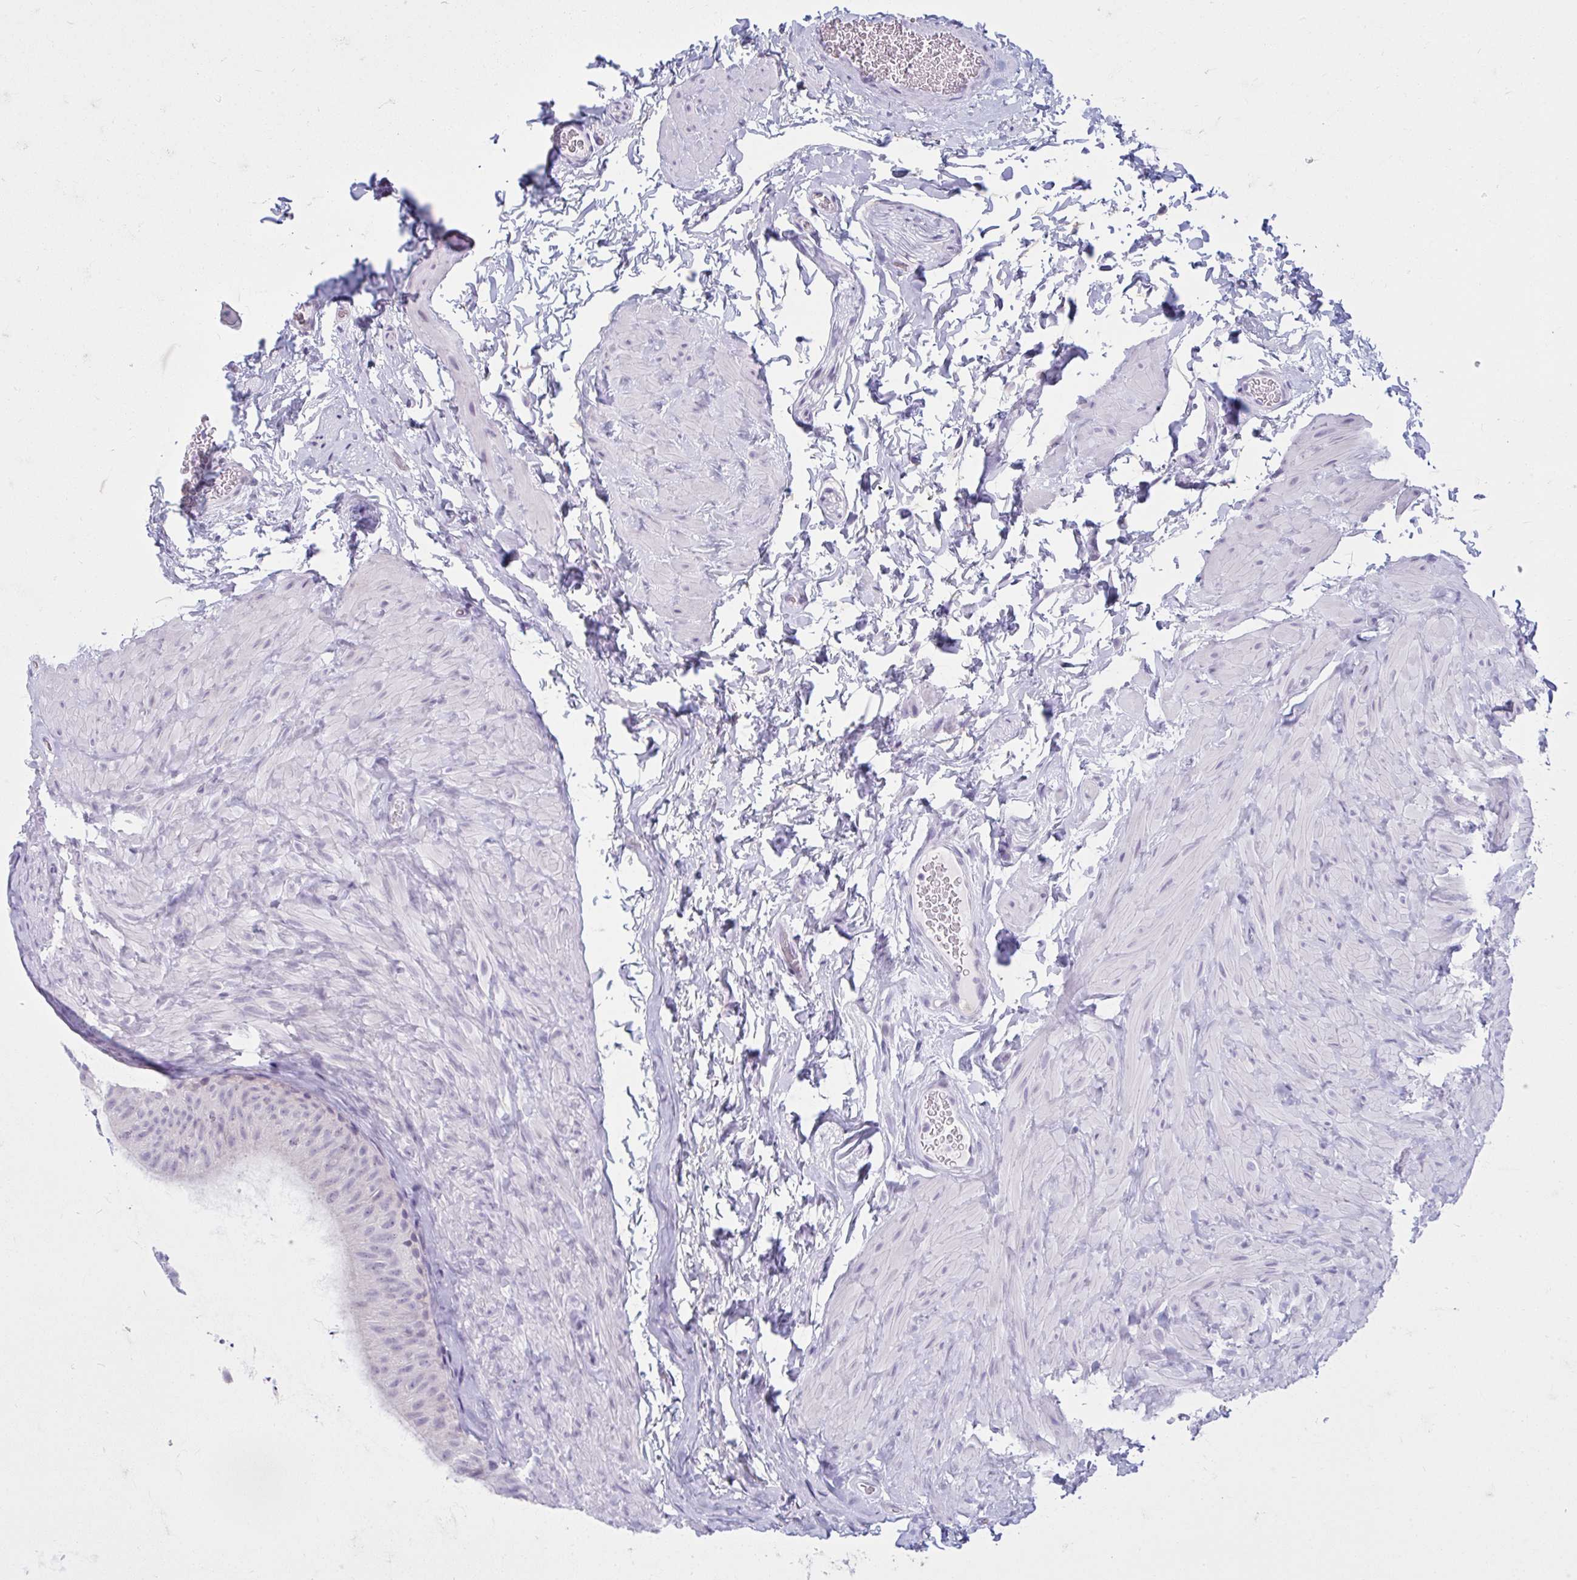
{"staining": {"intensity": "negative", "quantity": "none", "location": "none"}, "tissue": "epididymis", "cell_type": "Glandular cells", "image_type": "normal", "snomed": [{"axis": "morphology", "description": "Normal tissue, NOS"}, {"axis": "topography", "description": "Epididymis, spermatic cord, NOS"}, {"axis": "topography", "description": "Epididymis"}], "caption": "This is an IHC photomicrograph of unremarkable human epididymis. There is no staining in glandular cells.", "gene": "CEP120", "patient": {"sex": "male", "age": 31}}